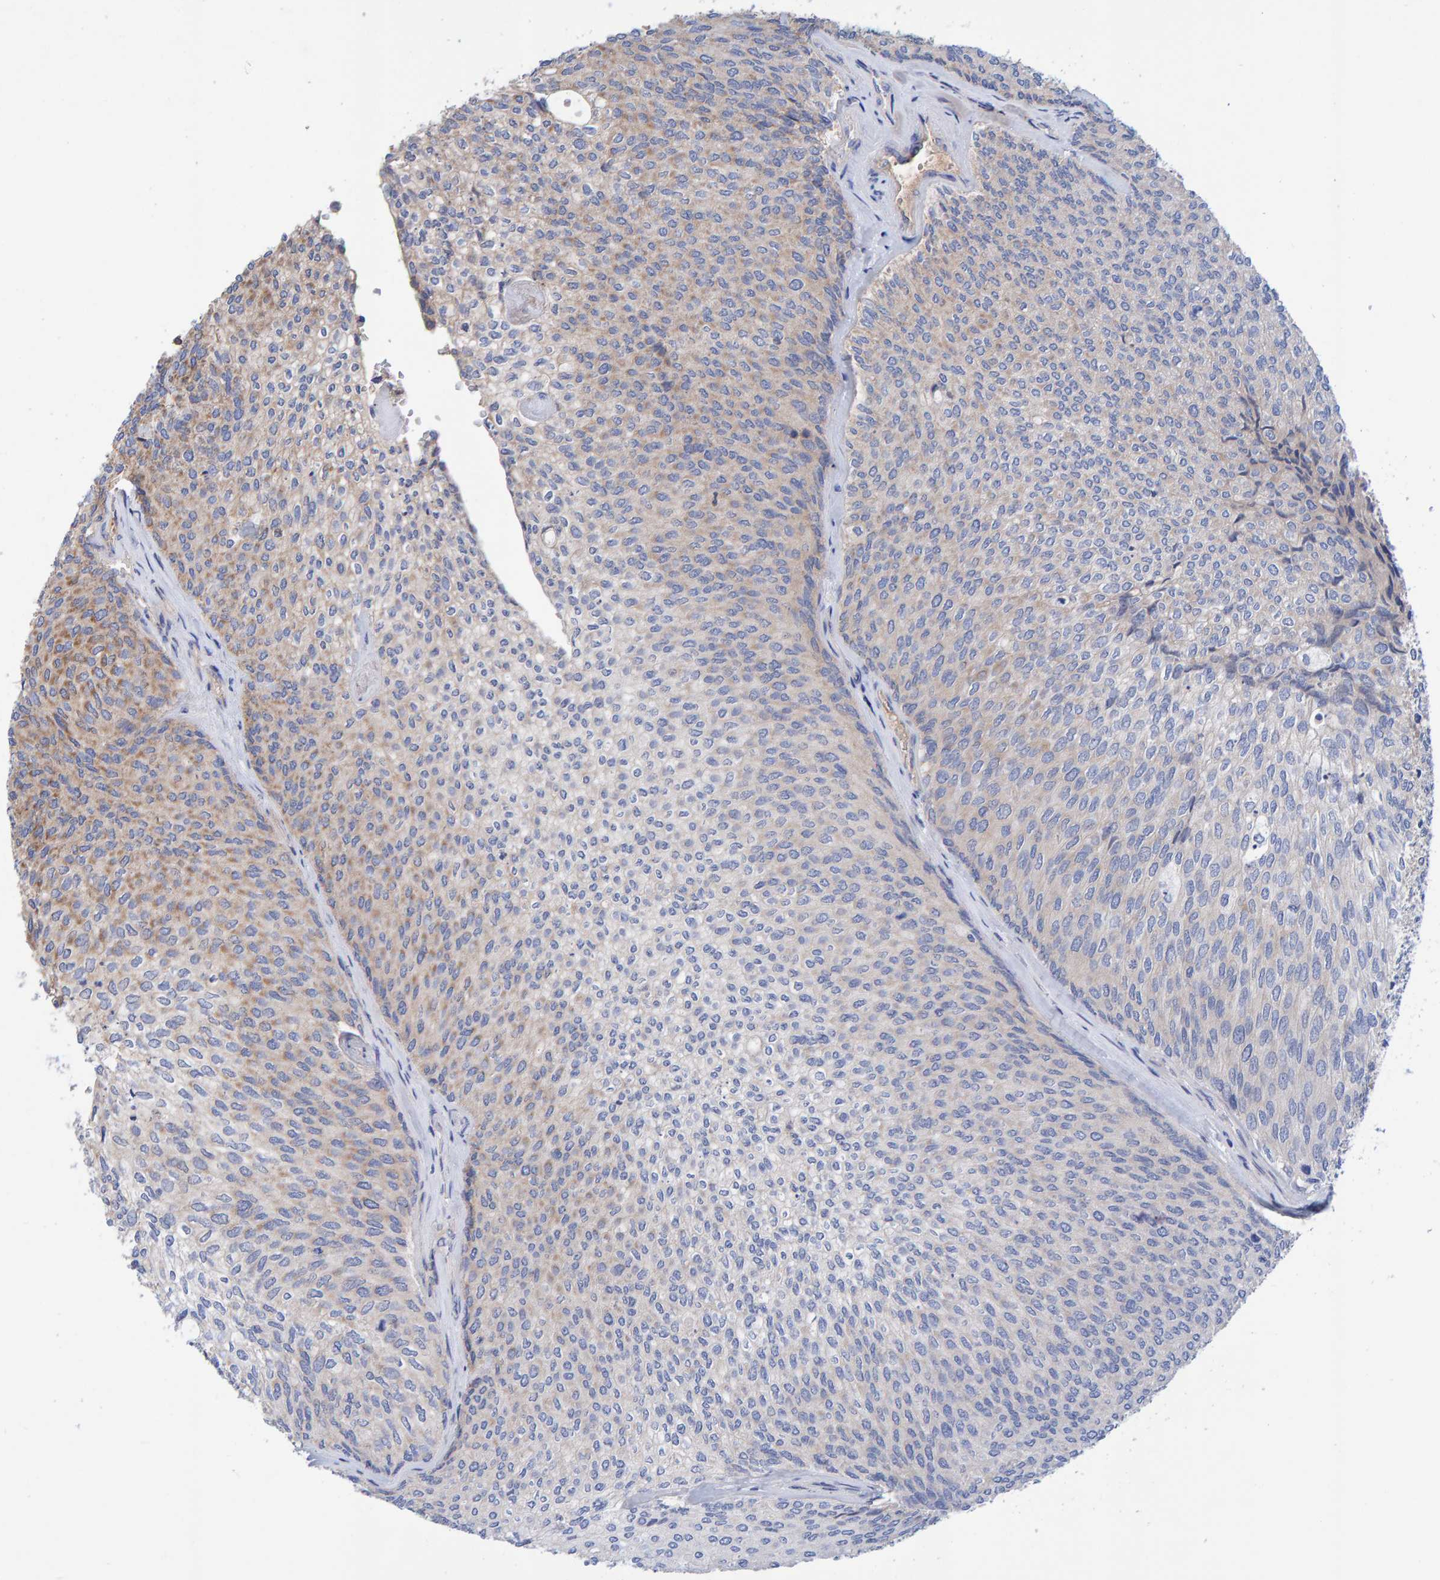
{"staining": {"intensity": "weak", "quantity": "25%-75%", "location": "cytoplasmic/membranous"}, "tissue": "urothelial cancer", "cell_type": "Tumor cells", "image_type": "cancer", "snomed": [{"axis": "morphology", "description": "Urothelial carcinoma, Low grade"}, {"axis": "topography", "description": "Urinary bladder"}], "caption": "Protein analysis of urothelial cancer tissue shows weak cytoplasmic/membranous positivity in about 25%-75% of tumor cells.", "gene": "EFR3A", "patient": {"sex": "female", "age": 79}}